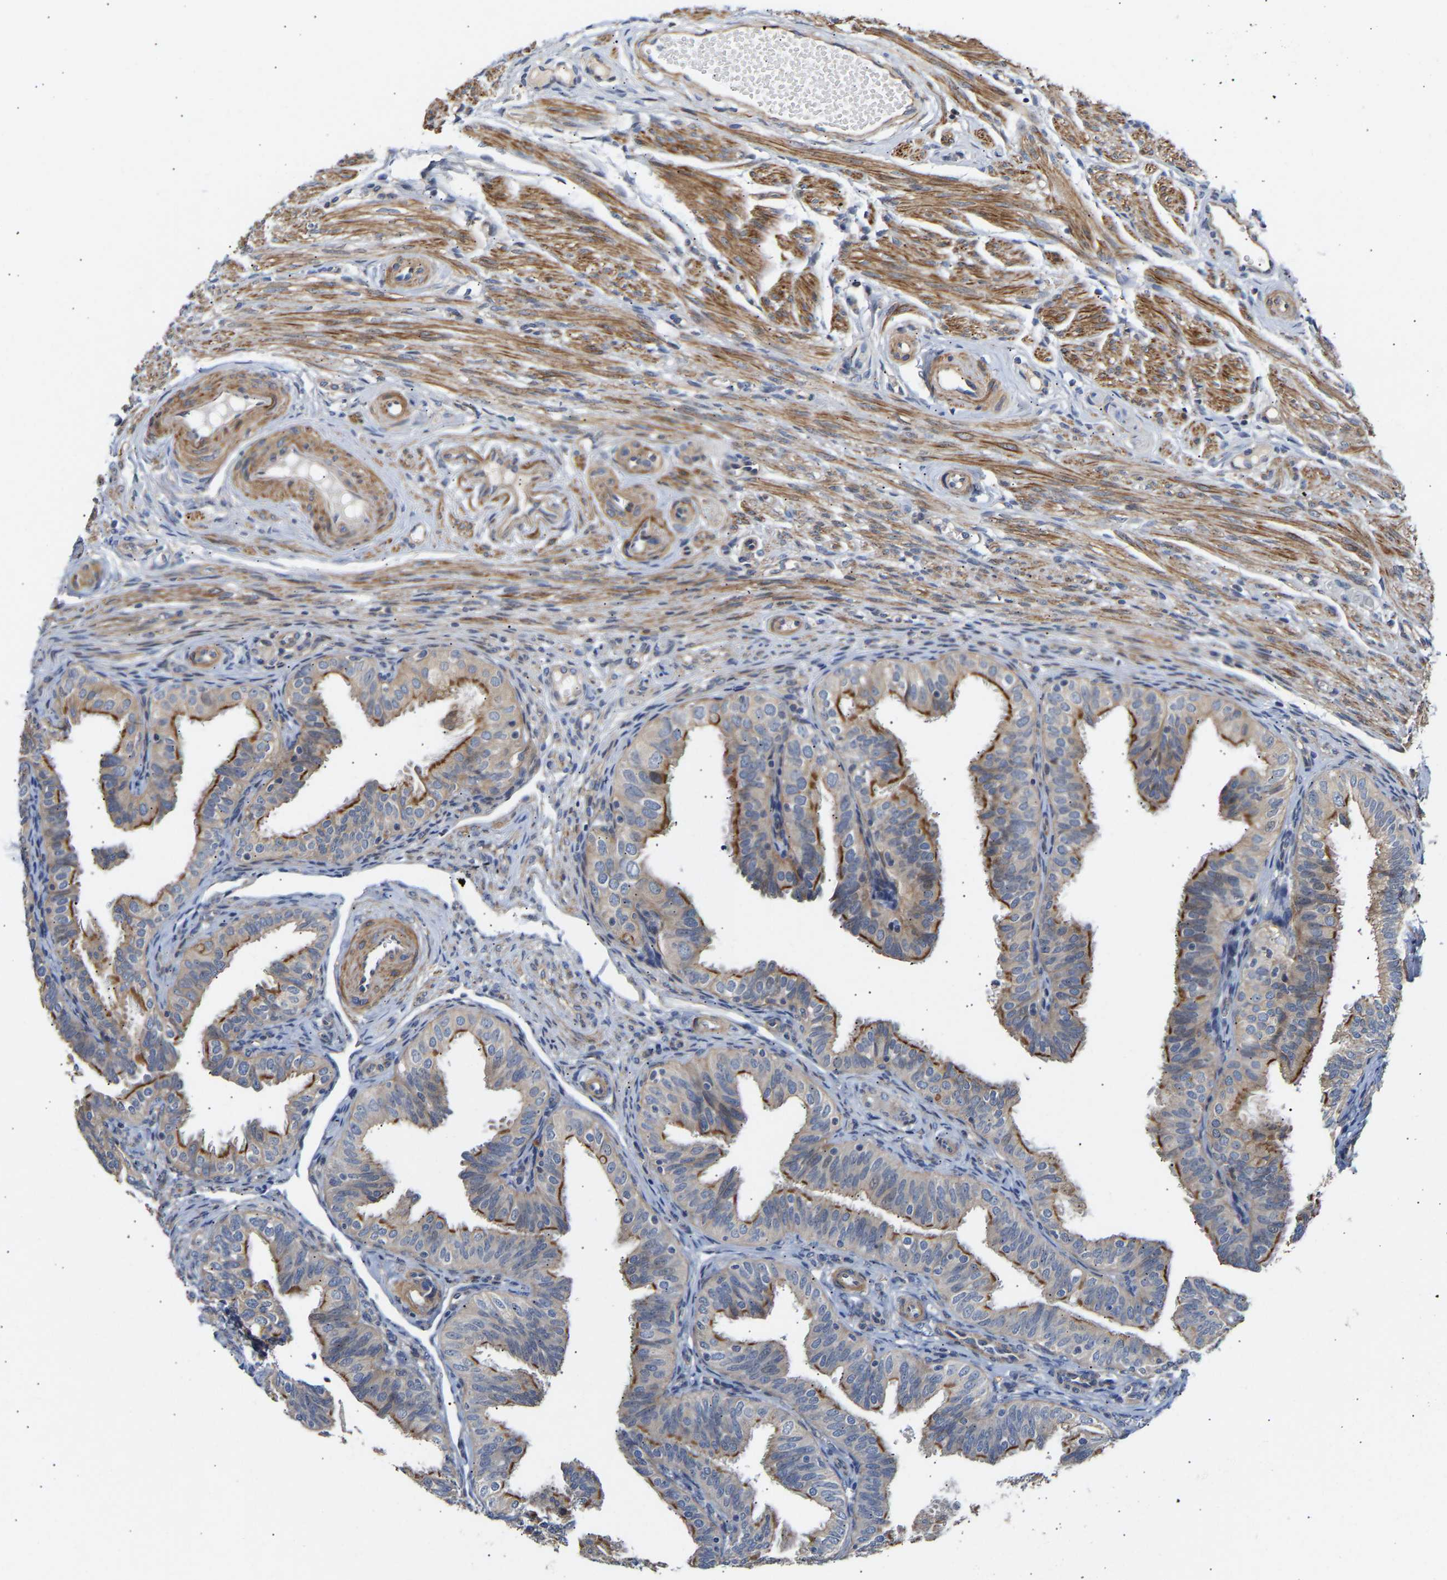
{"staining": {"intensity": "moderate", "quantity": "25%-75%", "location": "cytoplasmic/membranous"}, "tissue": "fallopian tube", "cell_type": "Glandular cells", "image_type": "normal", "snomed": [{"axis": "morphology", "description": "Normal tissue, NOS"}, {"axis": "topography", "description": "Fallopian tube"}], "caption": "Protein staining exhibits moderate cytoplasmic/membranous staining in about 25%-75% of glandular cells in unremarkable fallopian tube. The protein of interest is shown in brown color, while the nuclei are stained blue.", "gene": "KASH5", "patient": {"sex": "female", "age": 35}}